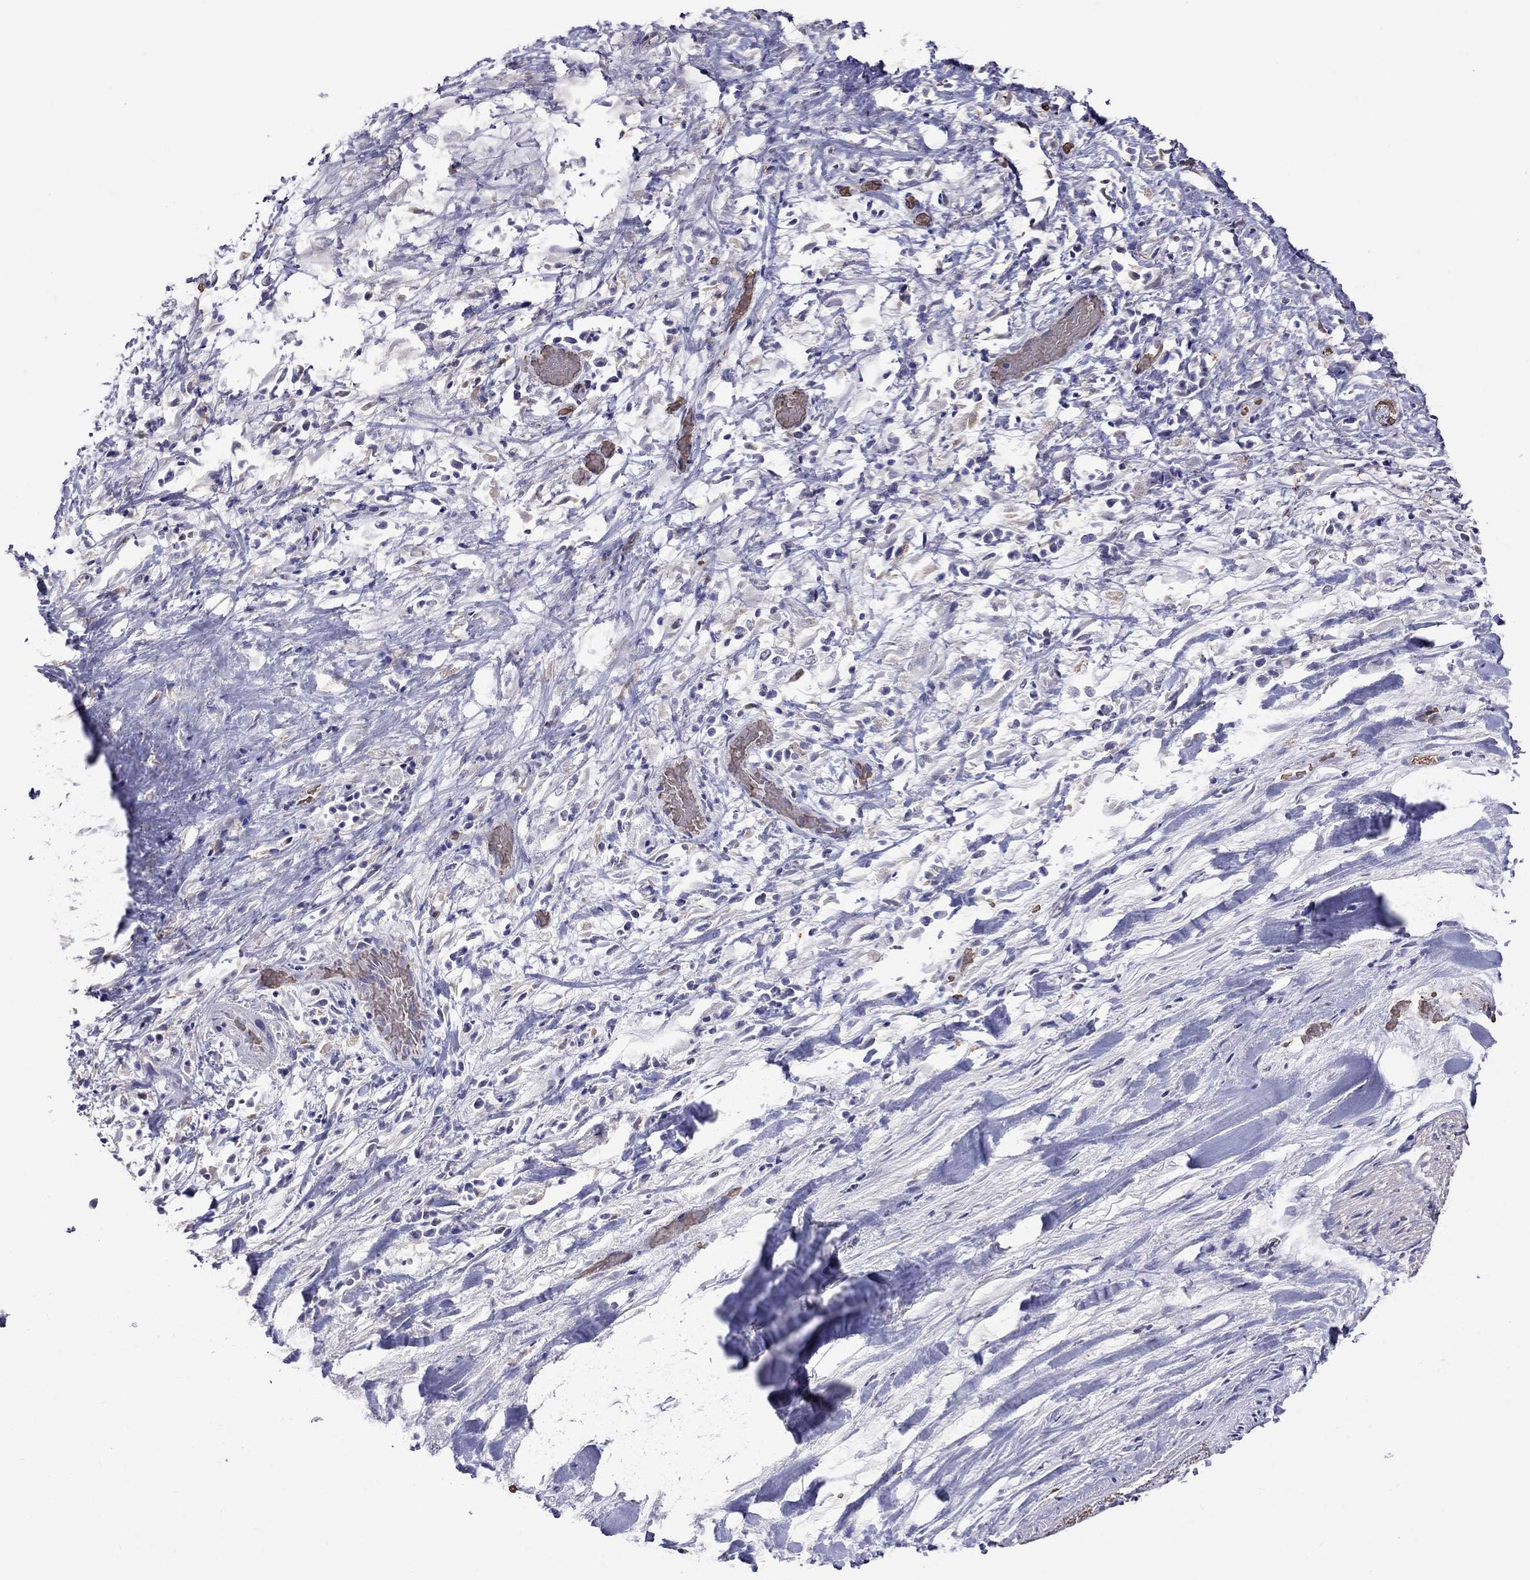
{"staining": {"intensity": "negative", "quantity": "none", "location": "none"}, "tissue": "liver cancer", "cell_type": "Tumor cells", "image_type": "cancer", "snomed": [{"axis": "morphology", "description": "Cholangiocarcinoma"}, {"axis": "topography", "description": "Liver"}], "caption": "This is an immunohistochemistry (IHC) histopathology image of human liver cancer. There is no positivity in tumor cells.", "gene": "ADAM28", "patient": {"sex": "female", "age": 52}}